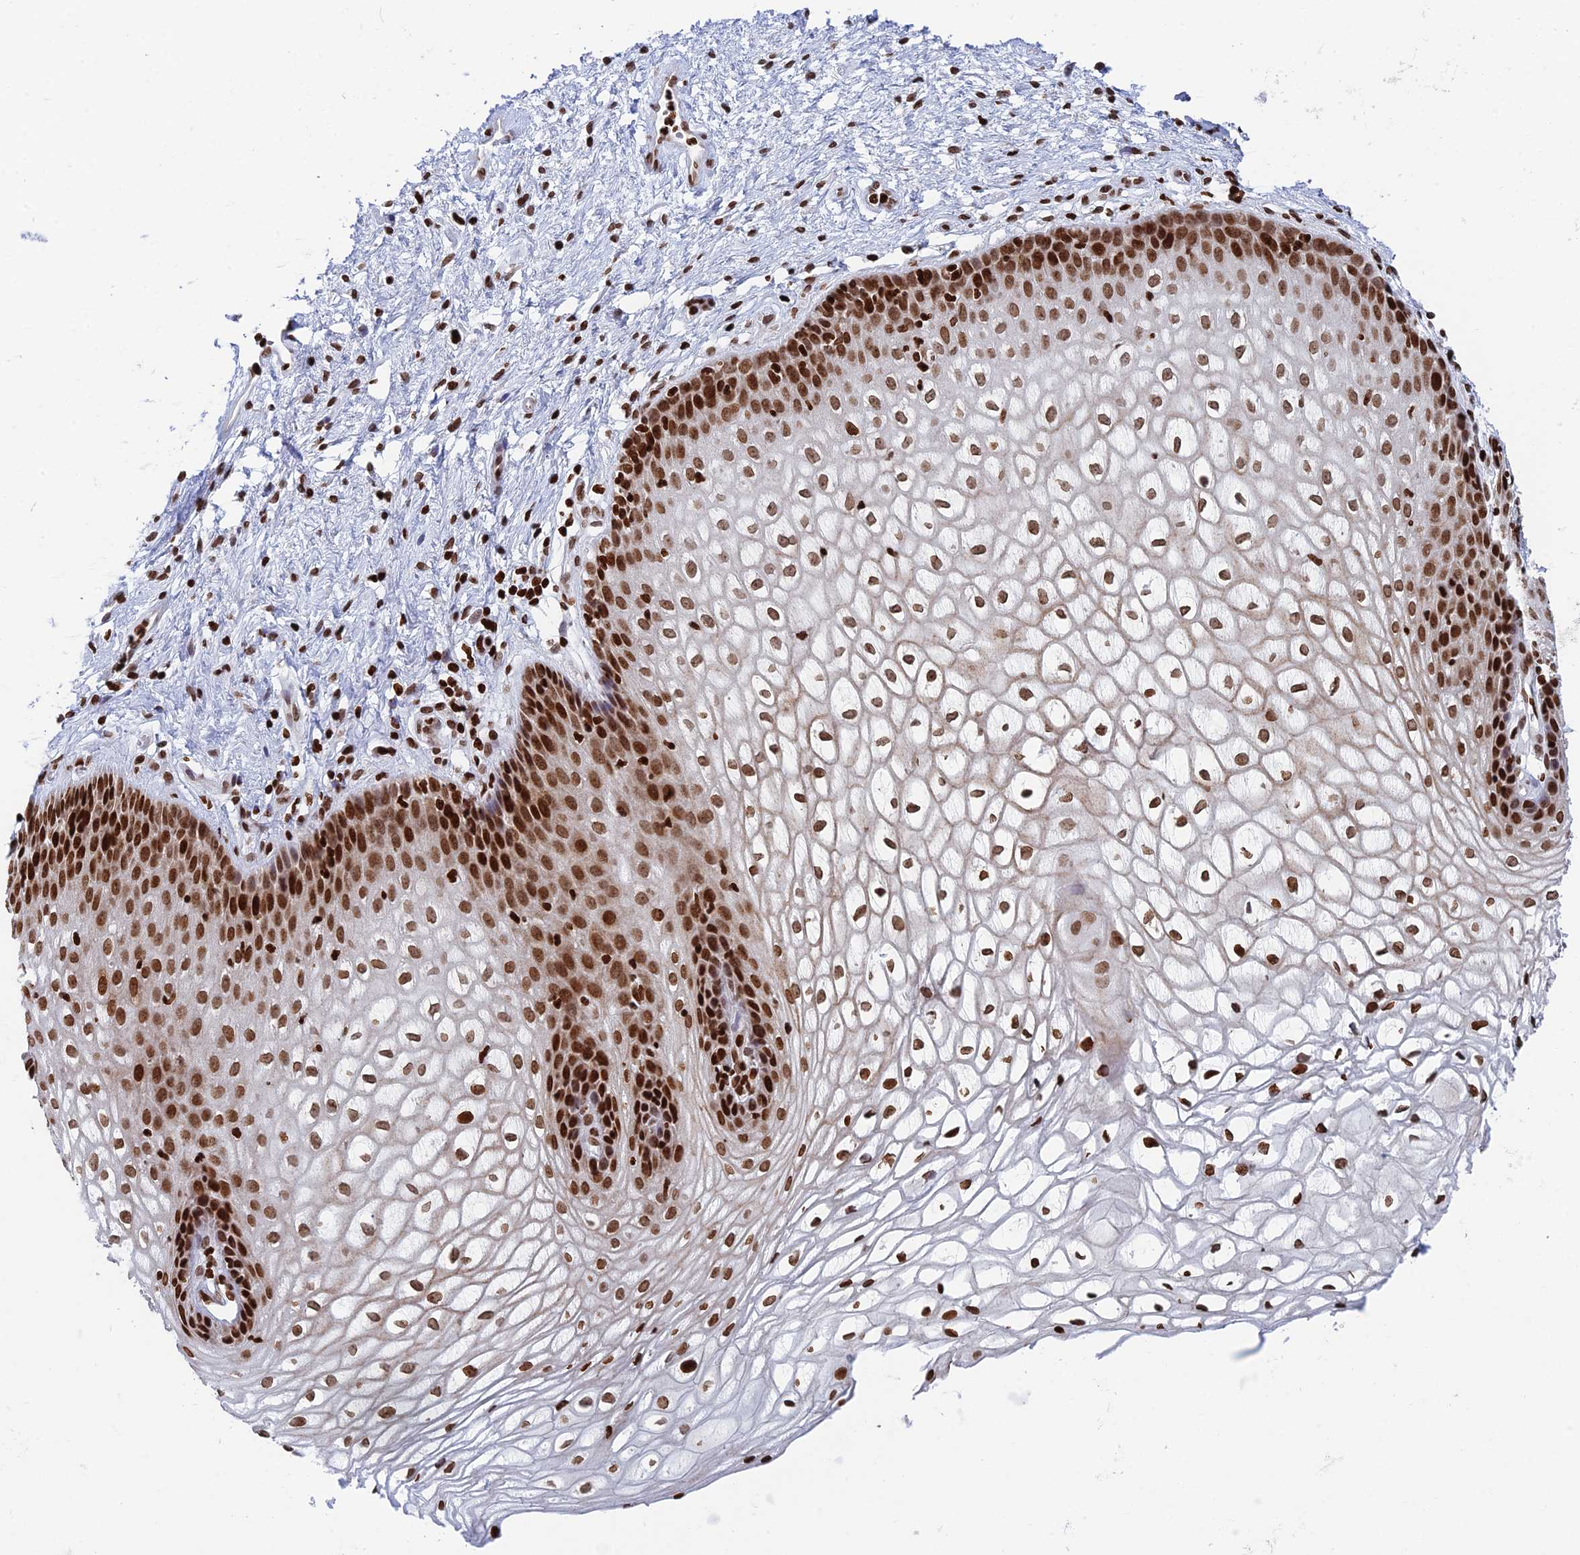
{"staining": {"intensity": "strong", "quantity": ">75%", "location": "nuclear"}, "tissue": "vagina", "cell_type": "Squamous epithelial cells", "image_type": "normal", "snomed": [{"axis": "morphology", "description": "Normal tissue, NOS"}, {"axis": "topography", "description": "Vagina"}], "caption": "Protein expression by immunohistochemistry (IHC) exhibits strong nuclear expression in approximately >75% of squamous epithelial cells in unremarkable vagina. (DAB = brown stain, brightfield microscopy at high magnification).", "gene": "RPAP1", "patient": {"sex": "female", "age": 34}}